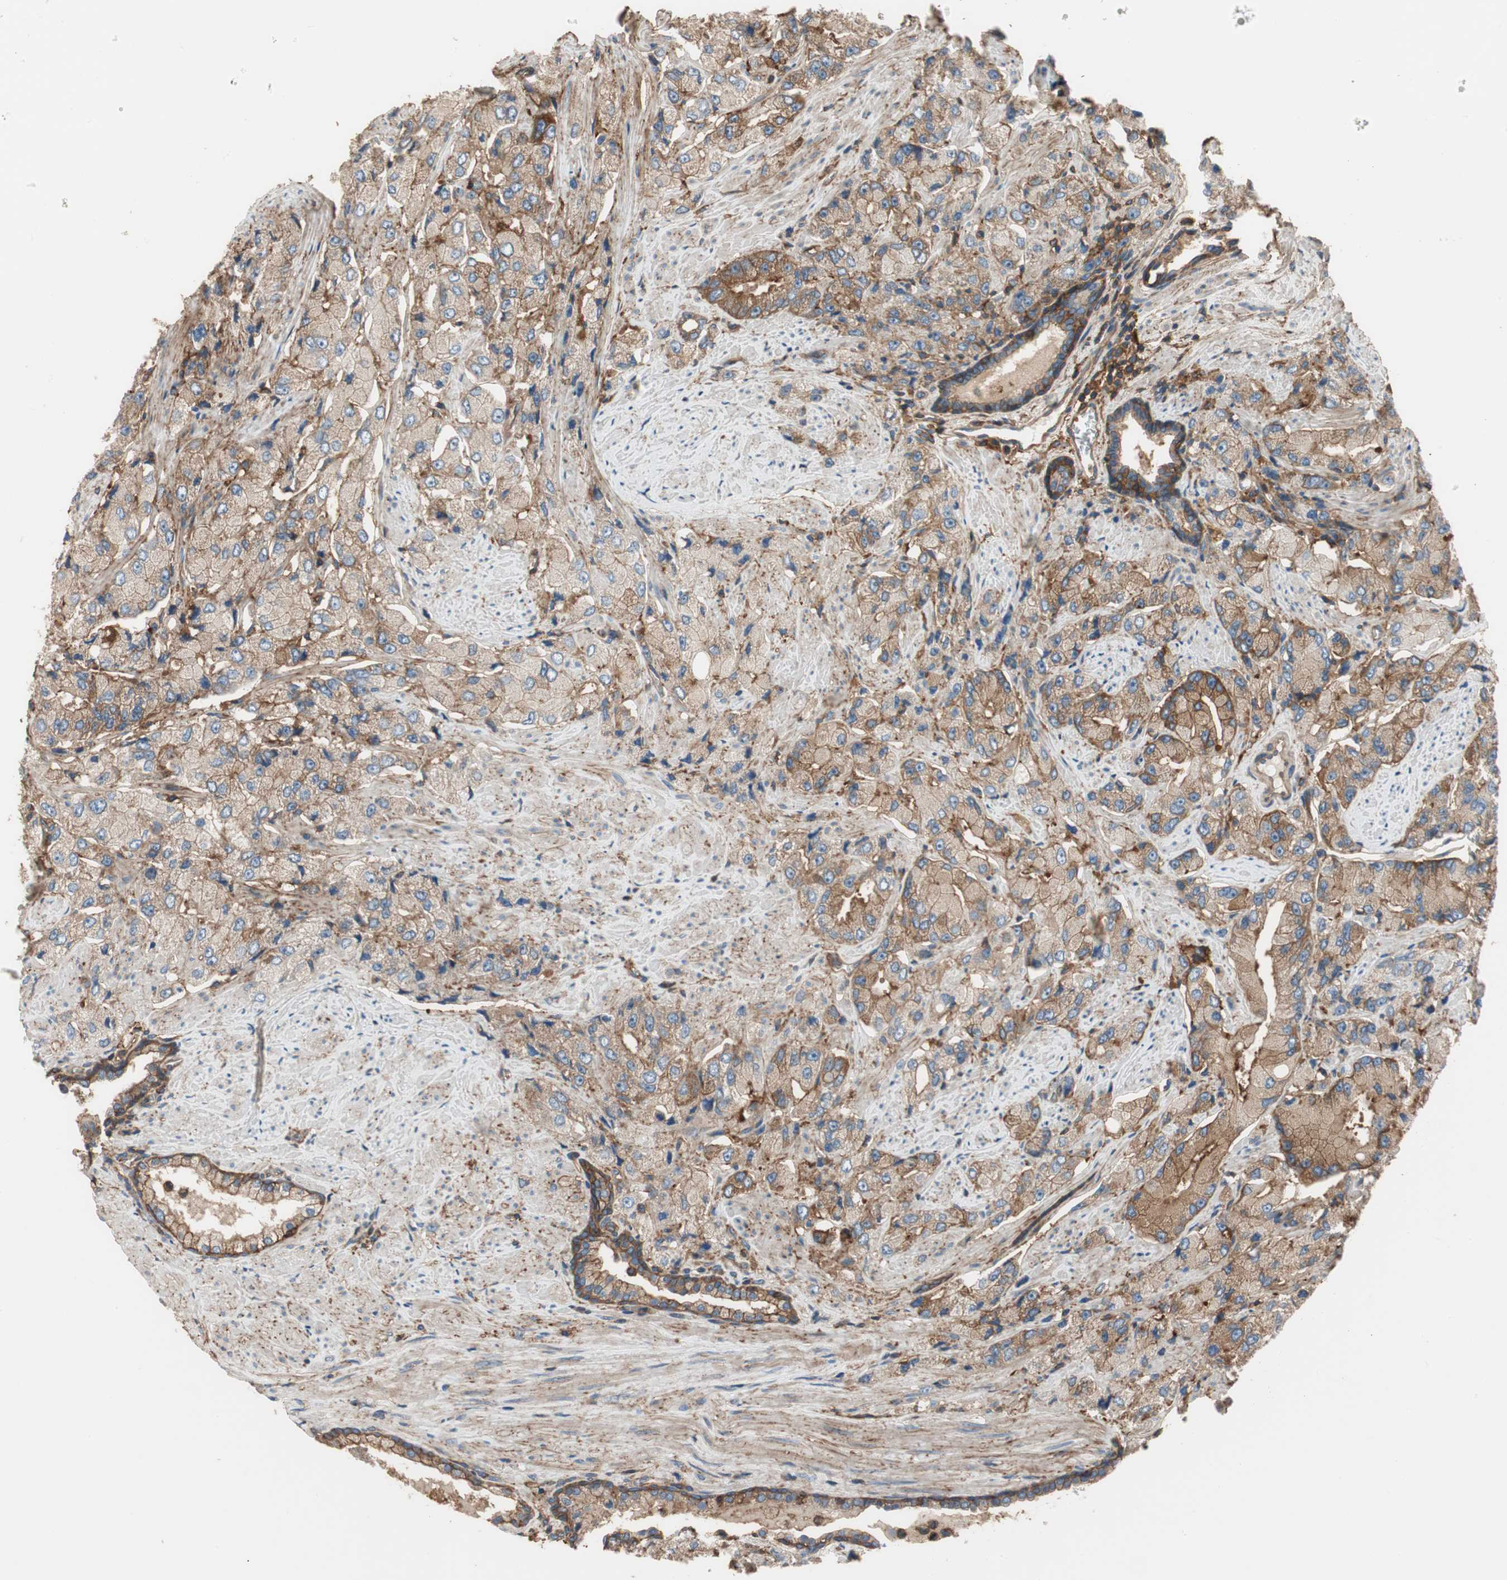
{"staining": {"intensity": "weak", "quantity": "25%-75%", "location": "cytoplasmic/membranous"}, "tissue": "prostate cancer", "cell_type": "Tumor cells", "image_type": "cancer", "snomed": [{"axis": "morphology", "description": "Adenocarcinoma, High grade"}, {"axis": "topography", "description": "Prostate"}], "caption": "IHC photomicrograph of prostate high-grade adenocarcinoma stained for a protein (brown), which demonstrates low levels of weak cytoplasmic/membranous staining in approximately 25%-75% of tumor cells.", "gene": "IL1RL1", "patient": {"sex": "male", "age": 58}}